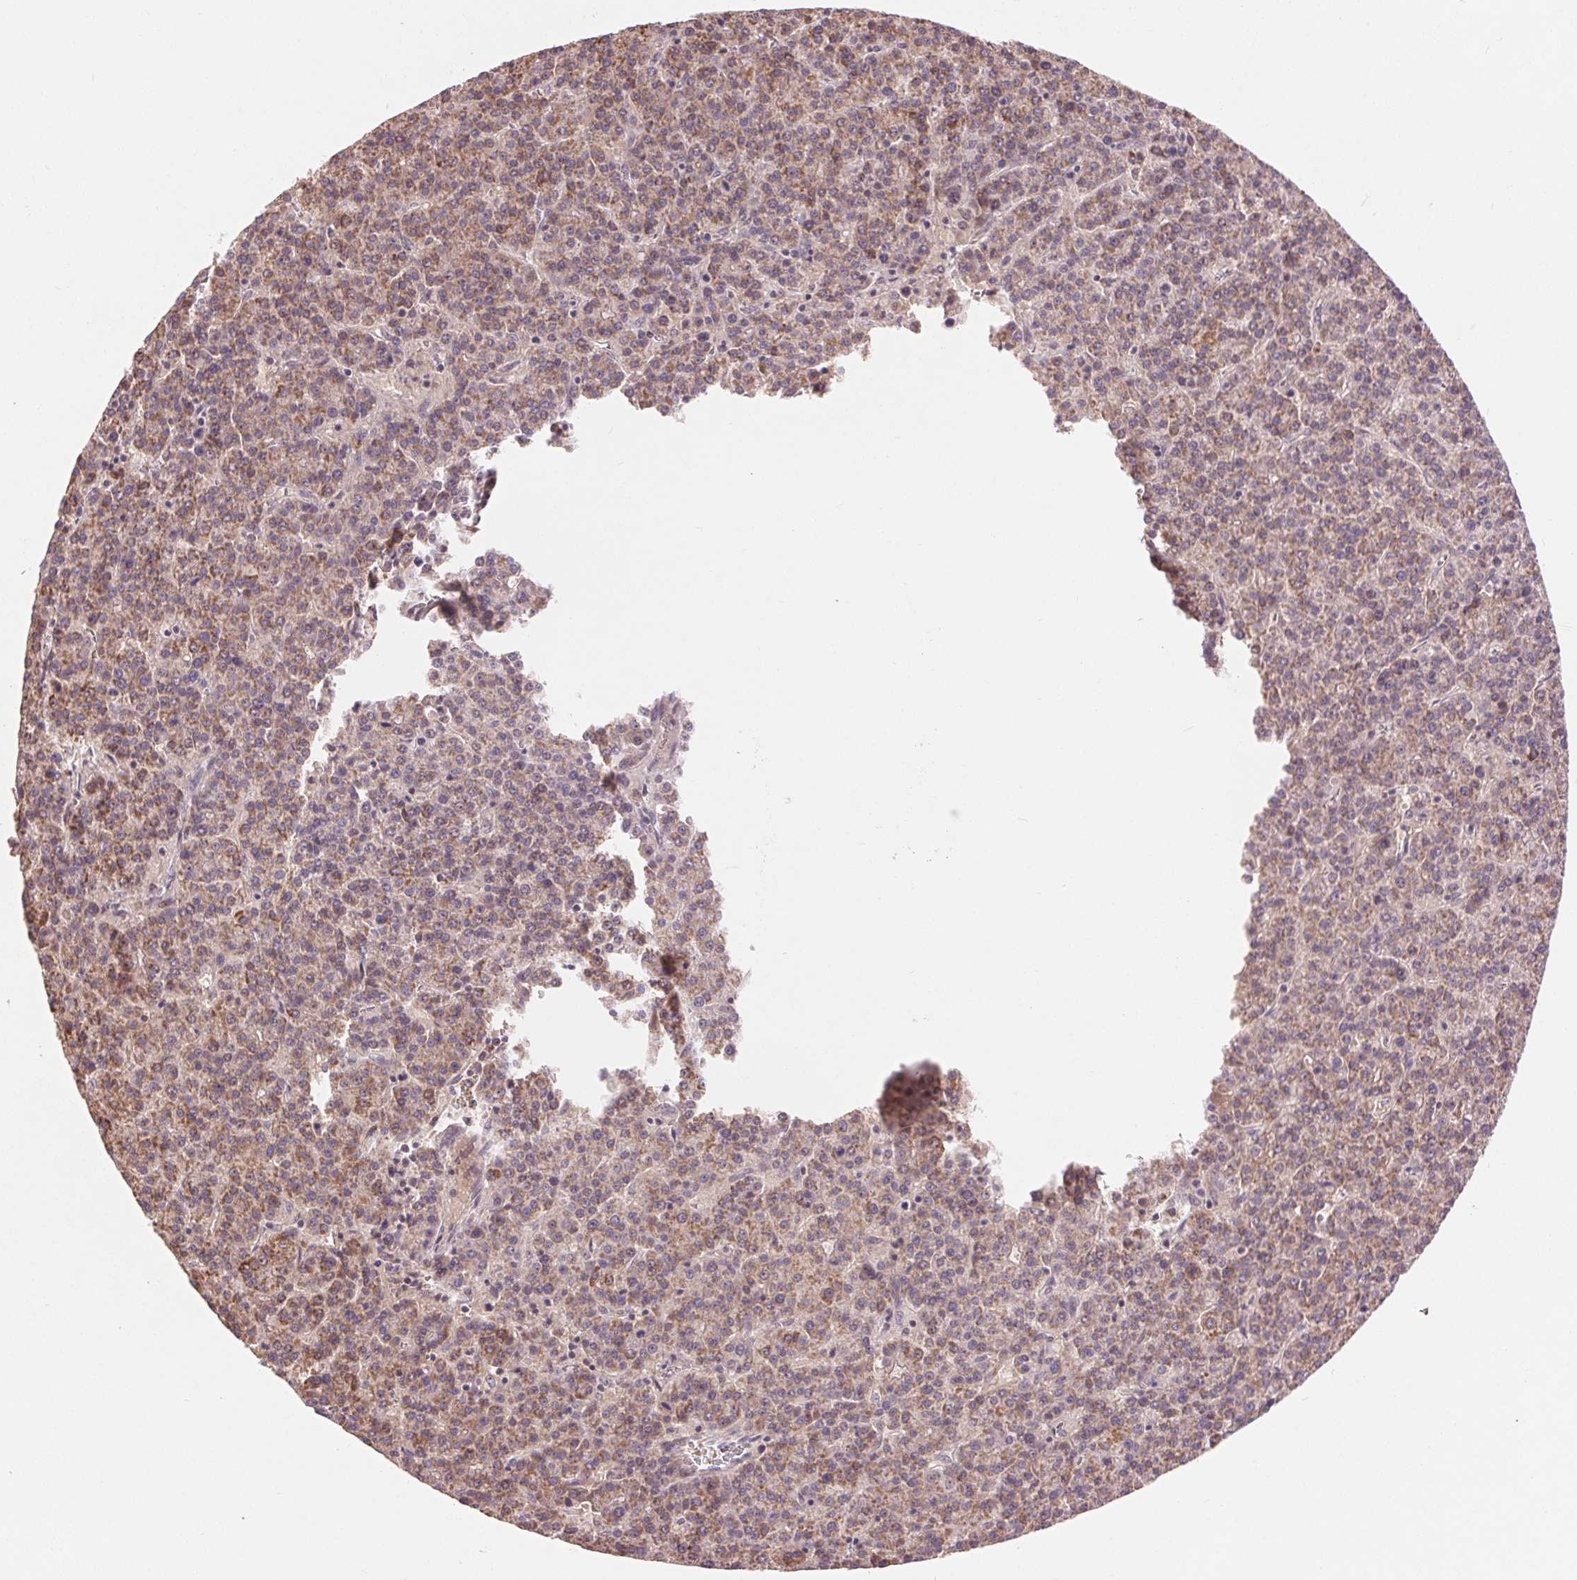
{"staining": {"intensity": "moderate", "quantity": "25%-75%", "location": "cytoplasmic/membranous"}, "tissue": "liver cancer", "cell_type": "Tumor cells", "image_type": "cancer", "snomed": [{"axis": "morphology", "description": "Carcinoma, Hepatocellular, NOS"}, {"axis": "topography", "description": "Liver"}], "caption": "The histopathology image exhibits staining of hepatocellular carcinoma (liver), revealing moderate cytoplasmic/membranous protein positivity (brown color) within tumor cells. The staining was performed using DAB (3,3'-diaminobenzidine), with brown indicating positive protein expression. Nuclei are stained blue with hematoxylin.", "gene": "RANBP3L", "patient": {"sex": "female", "age": 58}}